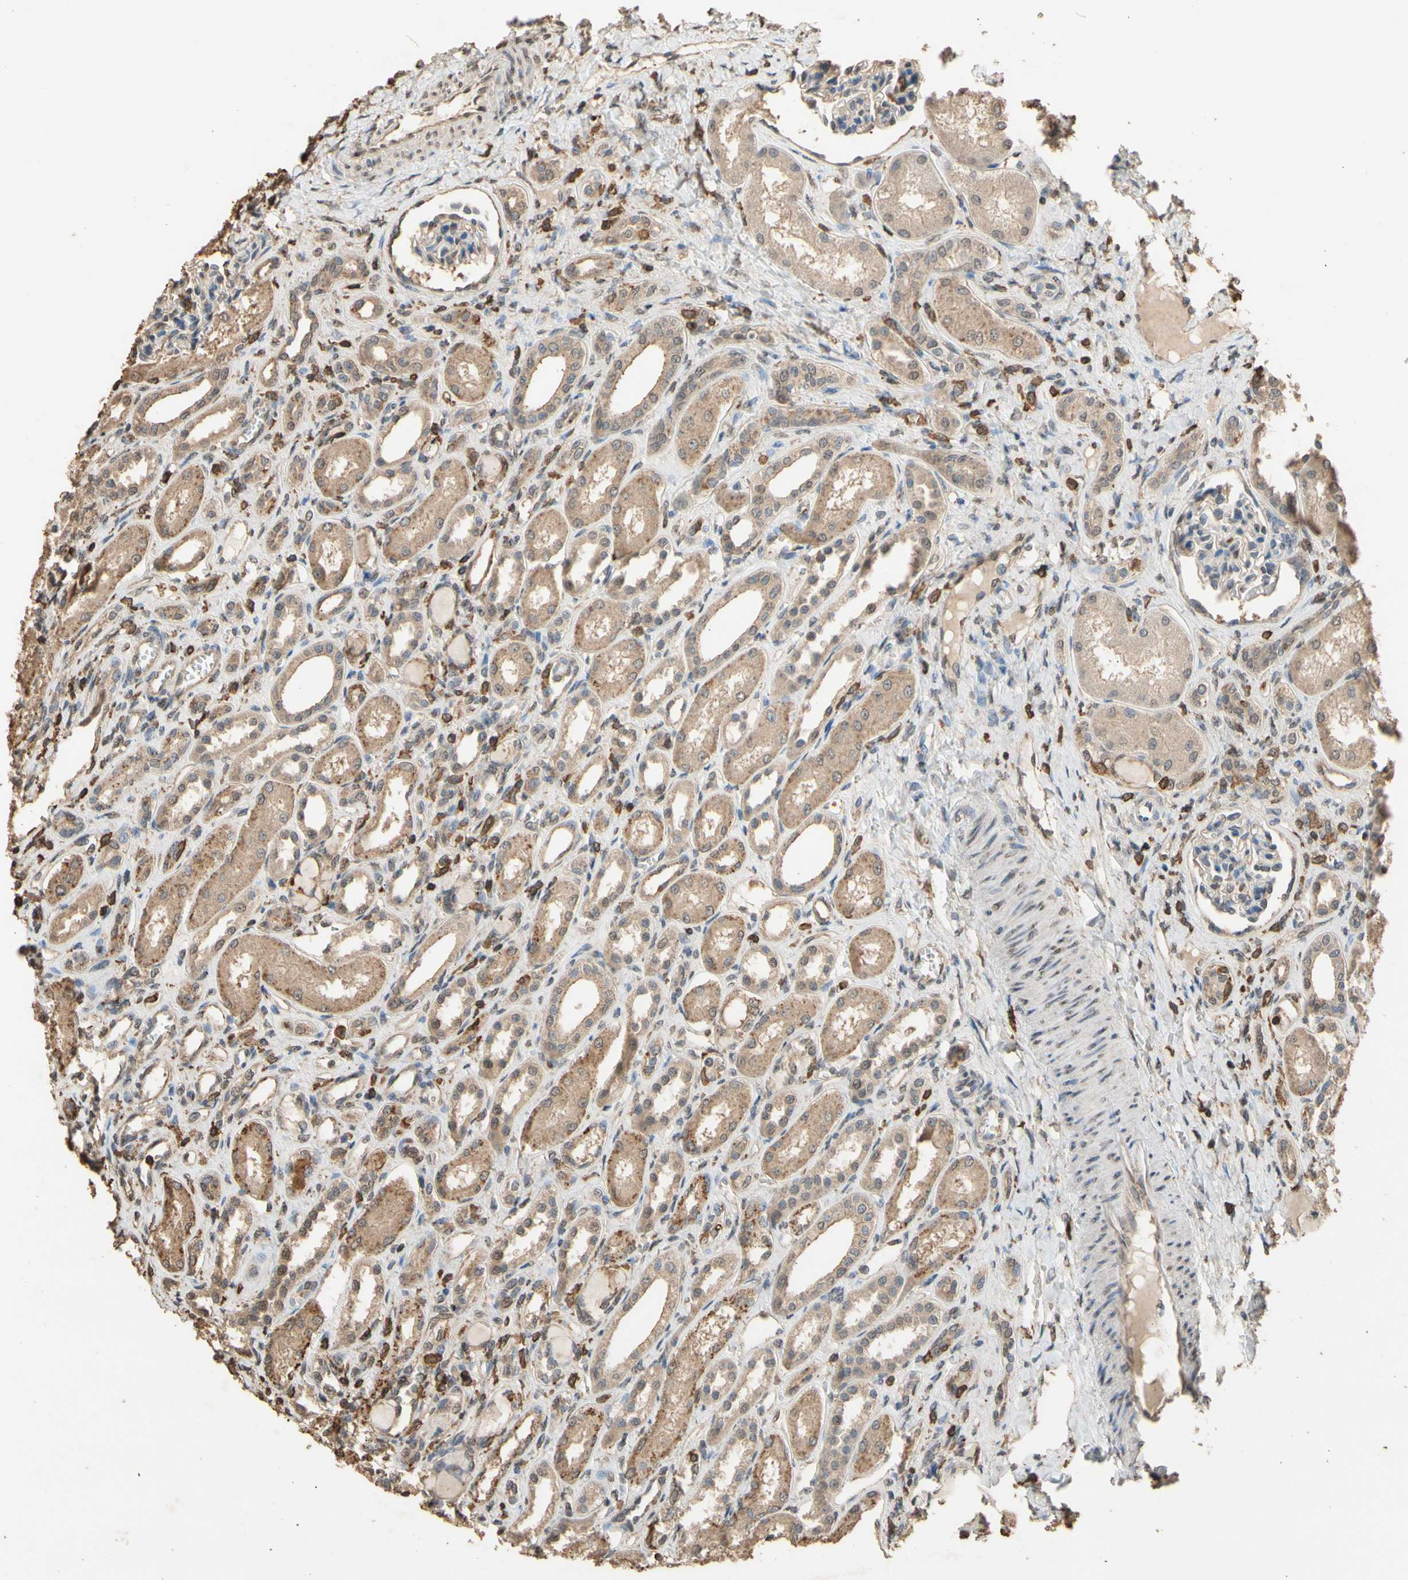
{"staining": {"intensity": "moderate", "quantity": "<25%", "location": "nuclear"}, "tissue": "kidney", "cell_type": "Cells in glomeruli", "image_type": "normal", "snomed": [{"axis": "morphology", "description": "Normal tissue, NOS"}, {"axis": "topography", "description": "Kidney"}], "caption": "Unremarkable kidney reveals moderate nuclear expression in approximately <25% of cells in glomeruli, visualized by immunohistochemistry. (DAB (3,3'-diaminobenzidine) IHC, brown staining for protein, blue staining for nuclei).", "gene": "TNFSF13B", "patient": {"sex": "male", "age": 7}}